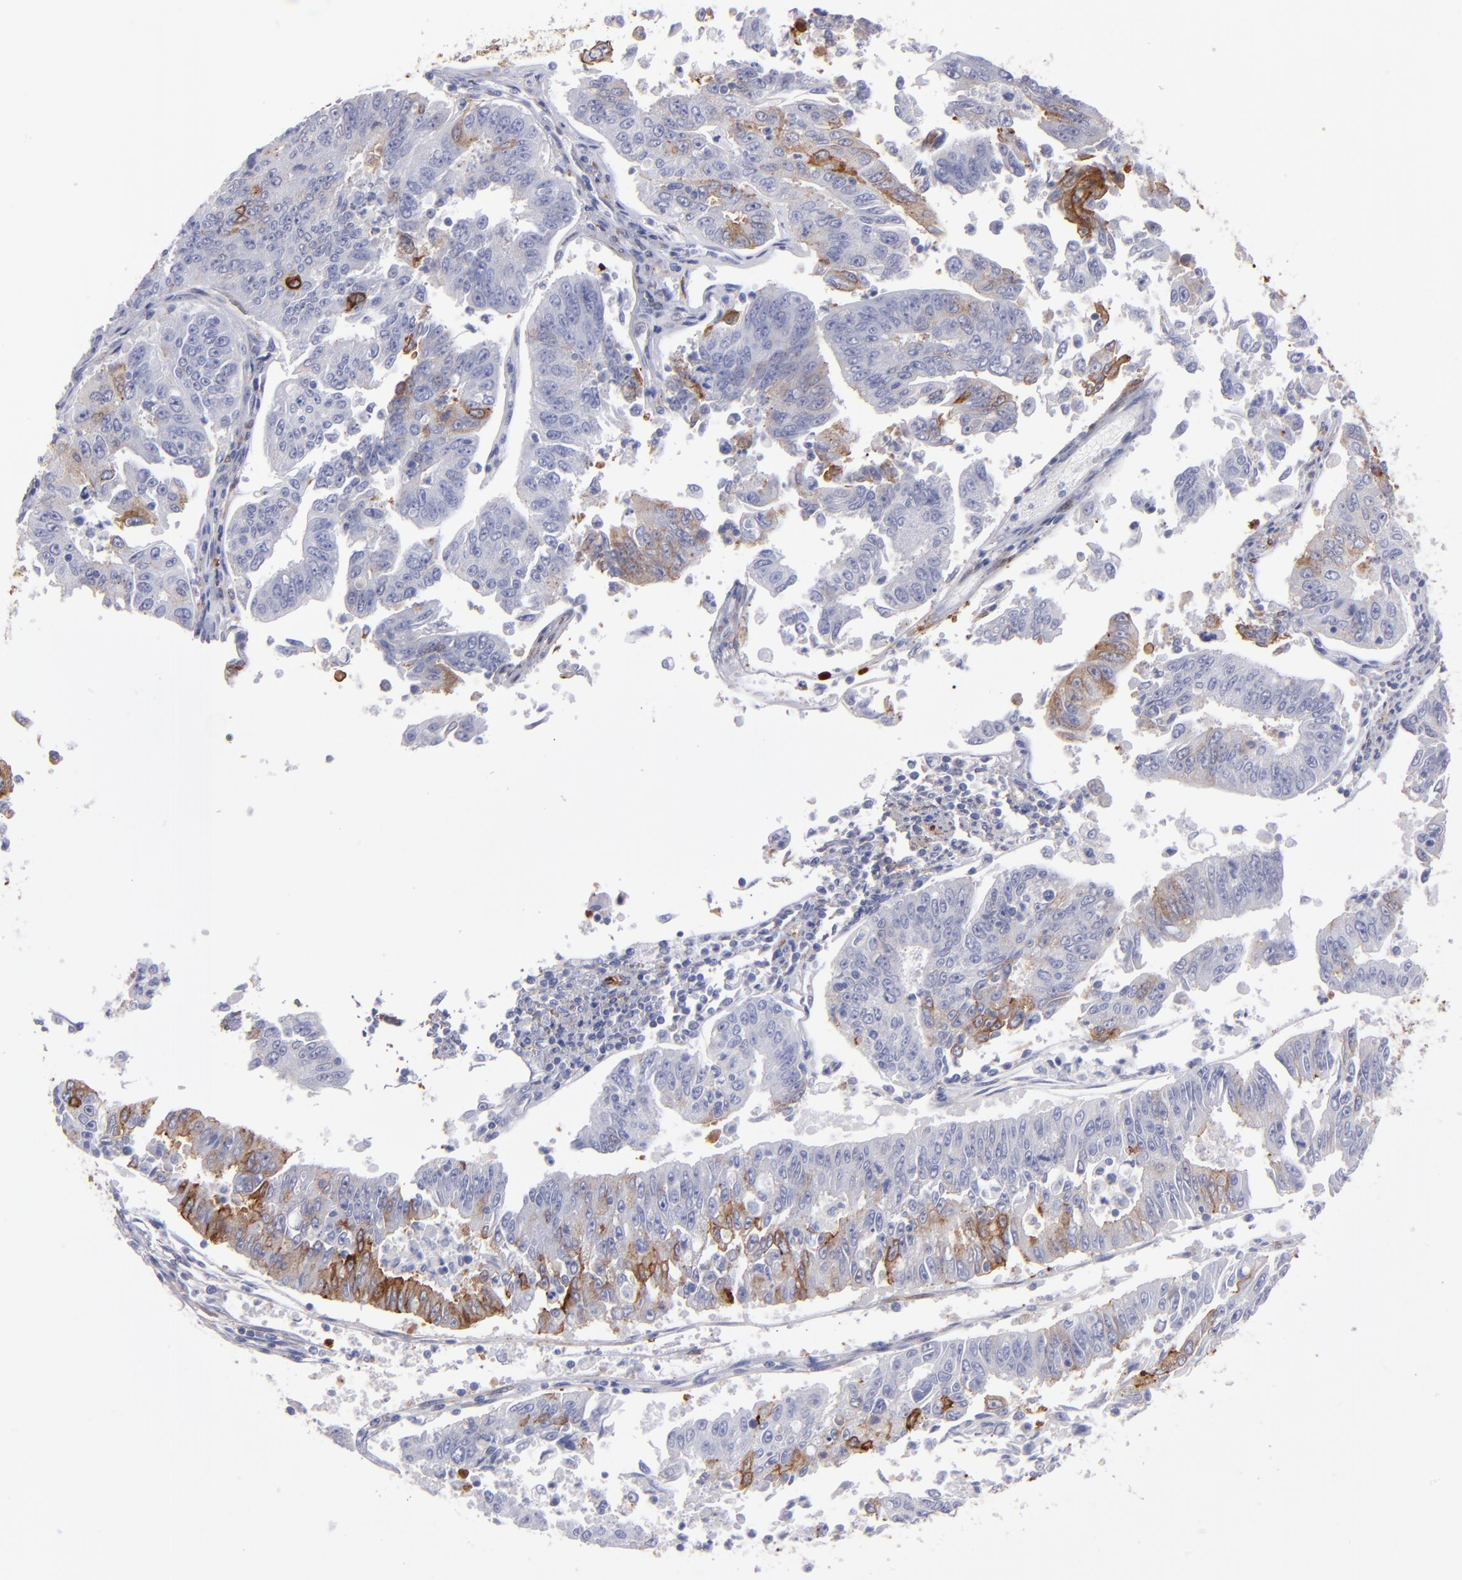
{"staining": {"intensity": "moderate", "quantity": "<25%", "location": "cytoplasmic/membranous"}, "tissue": "endometrial cancer", "cell_type": "Tumor cells", "image_type": "cancer", "snomed": [{"axis": "morphology", "description": "Adenocarcinoma, NOS"}, {"axis": "topography", "description": "Endometrium"}], "caption": "Endometrial adenocarcinoma tissue shows moderate cytoplasmic/membranous expression in approximately <25% of tumor cells, visualized by immunohistochemistry. (Stains: DAB in brown, nuclei in blue, Microscopy: brightfield microscopy at high magnification).", "gene": "AHNAK2", "patient": {"sex": "female", "age": 42}}